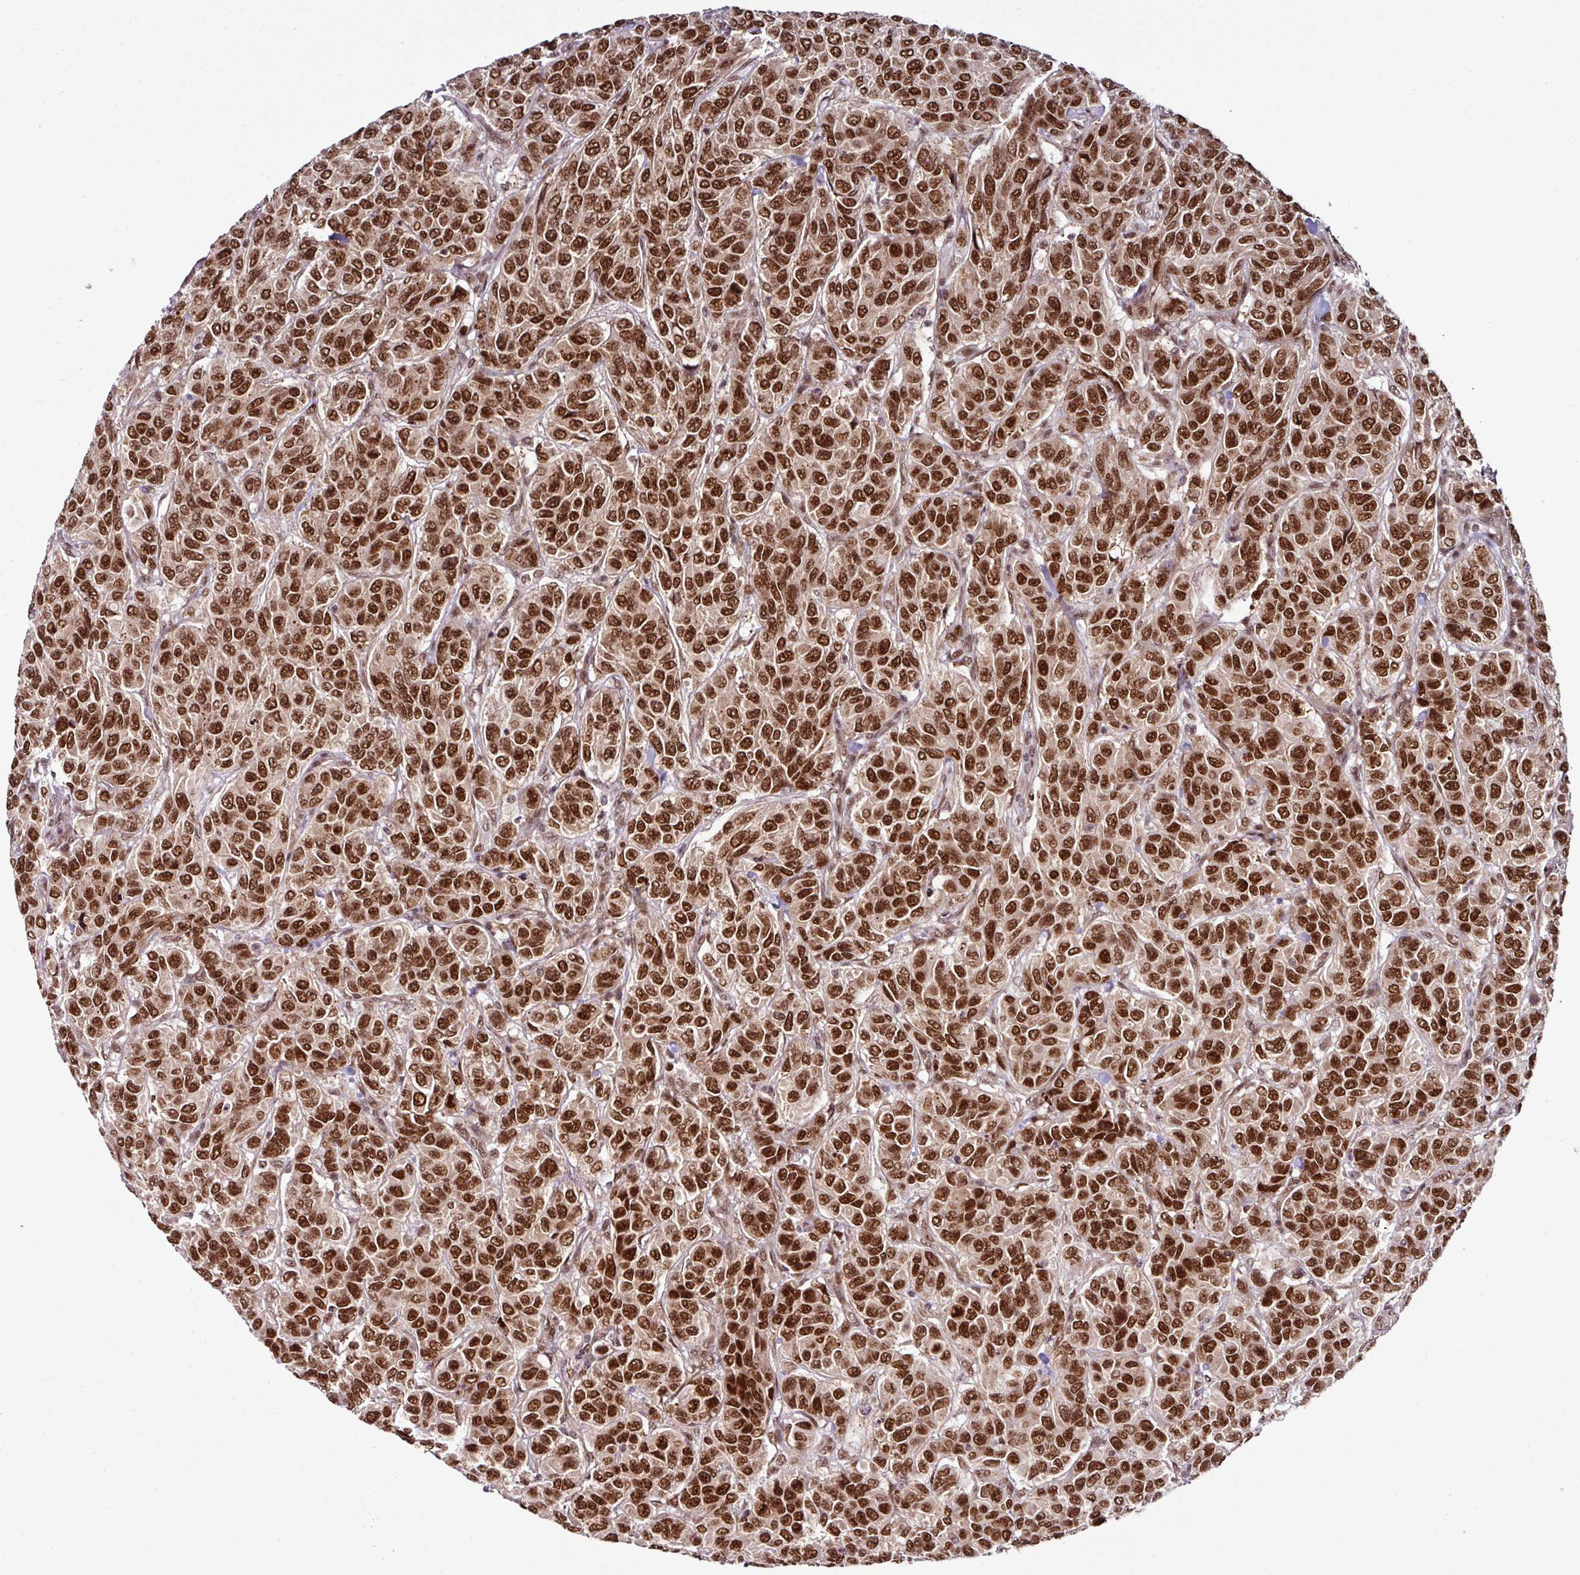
{"staining": {"intensity": "strong", "quantity": ">75%", "location": "nuclear"}, "tissue": "breast cancer", "cell_type": "Tumor cells", "image_type": "cancer", "snomed": [{"axis": "morphology", "description": "Duct carcinoma"}, {"axis": "topography", "description": "Breast"}], "caption": "Tumor cells show high levels of strong nuclear staining in about >75% of cells in infiltrating ductal carcinoma (breast). (IHC, brightfield microscopy, high magnification).", "gene": "MORF4L2", "patient": {"sex": "female", "age": 55}}